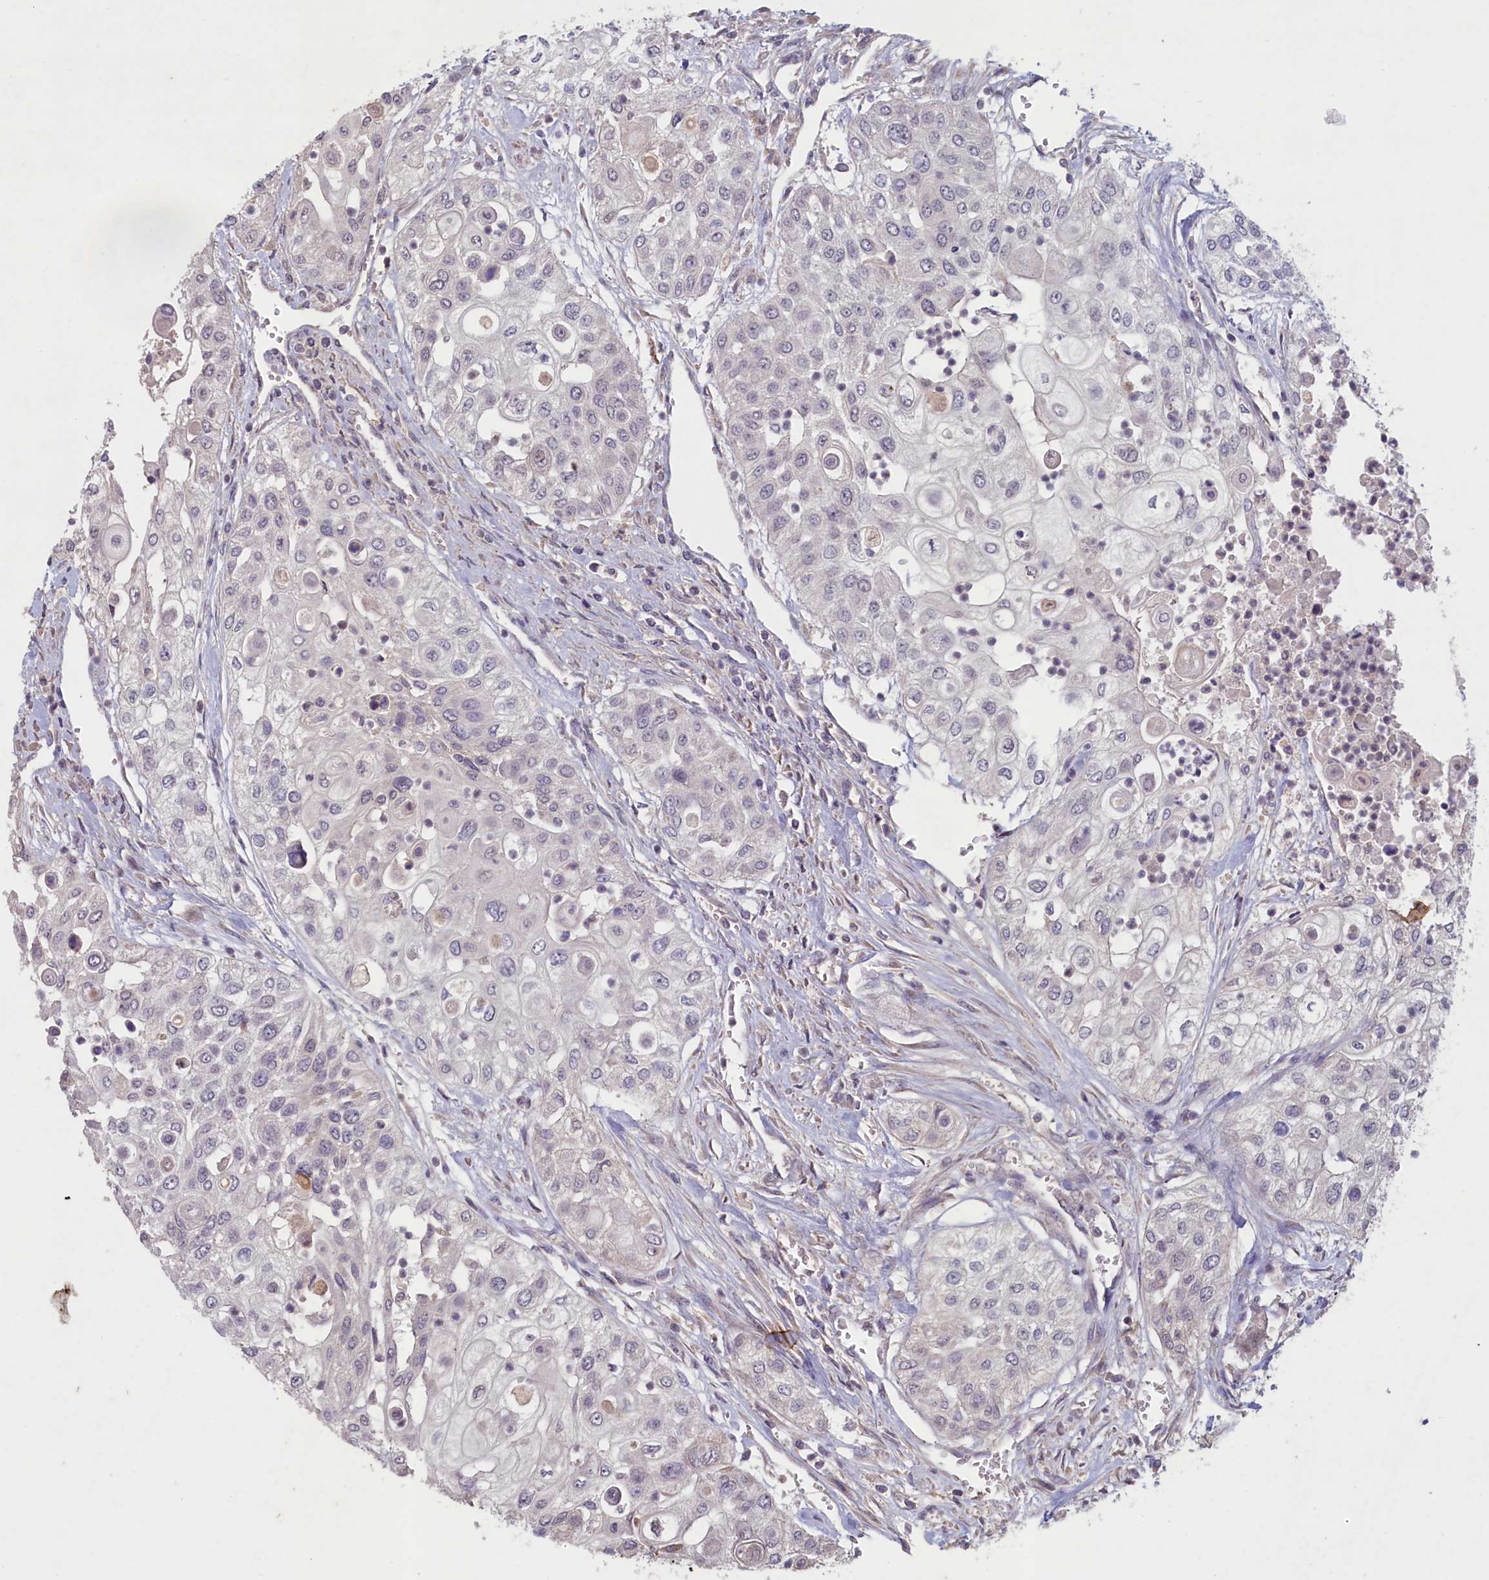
{"staining": {"intensity": "negative", "quantity": "none", "location": "none"}, "tissue": "urothelial cancer", "cell_type": "Tumor cells", "image_type": "cancer", "snomed": [{"axis": "morphology", "description": "Urothelial carcinoma, High grade"}, {"axis": "topography", "description": "Urinary bladder"}], "caption": "A micrograph of high-grade urothelial carcinoma stained for a protein reveals no brown staining in tumor cells.", "gene": "ATF7IP2", "patient": {"sex": "female", "age": 79}}